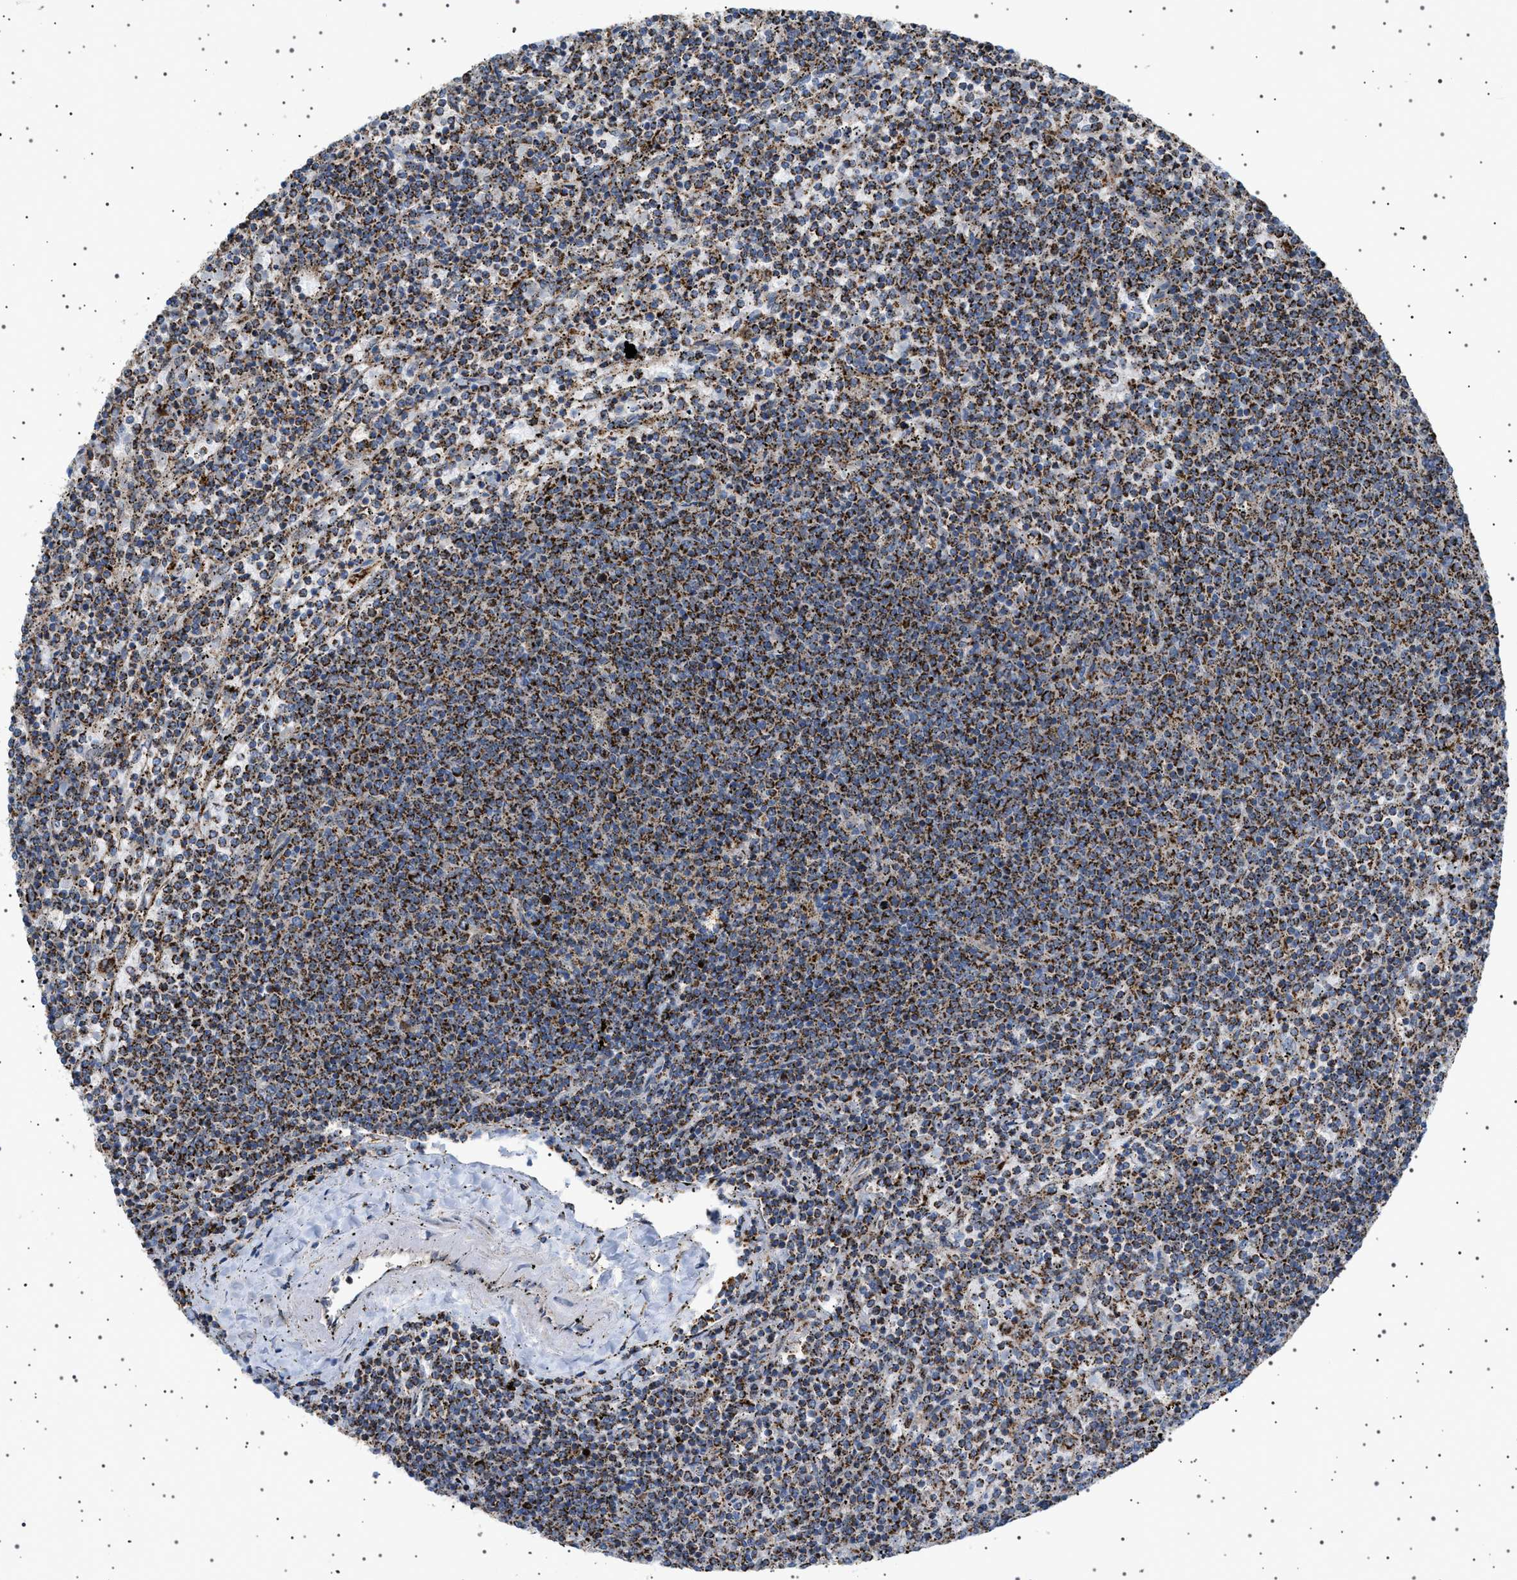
{"staining": {"intensity": "strong", "quantity": "25%-75%", "location": "cytoplasmic/membranous"}, "tissue": "lymphoma", "cell_type": "Tumor cells", "image_type": "cancer", "snomed": [{"axis": "morphology", "description": "Malignant lymphoma, non-Hodgkin's type, Low grade"}, {"axis": "topography", "description": "Spleen"}], "caption": "Lymphoma tissue shows strong cytoplasmic/membranous staining in about 25%-75% of tumor cells", "gene": "UBXN8", "patient": {"sex": "female", "age": 50}}